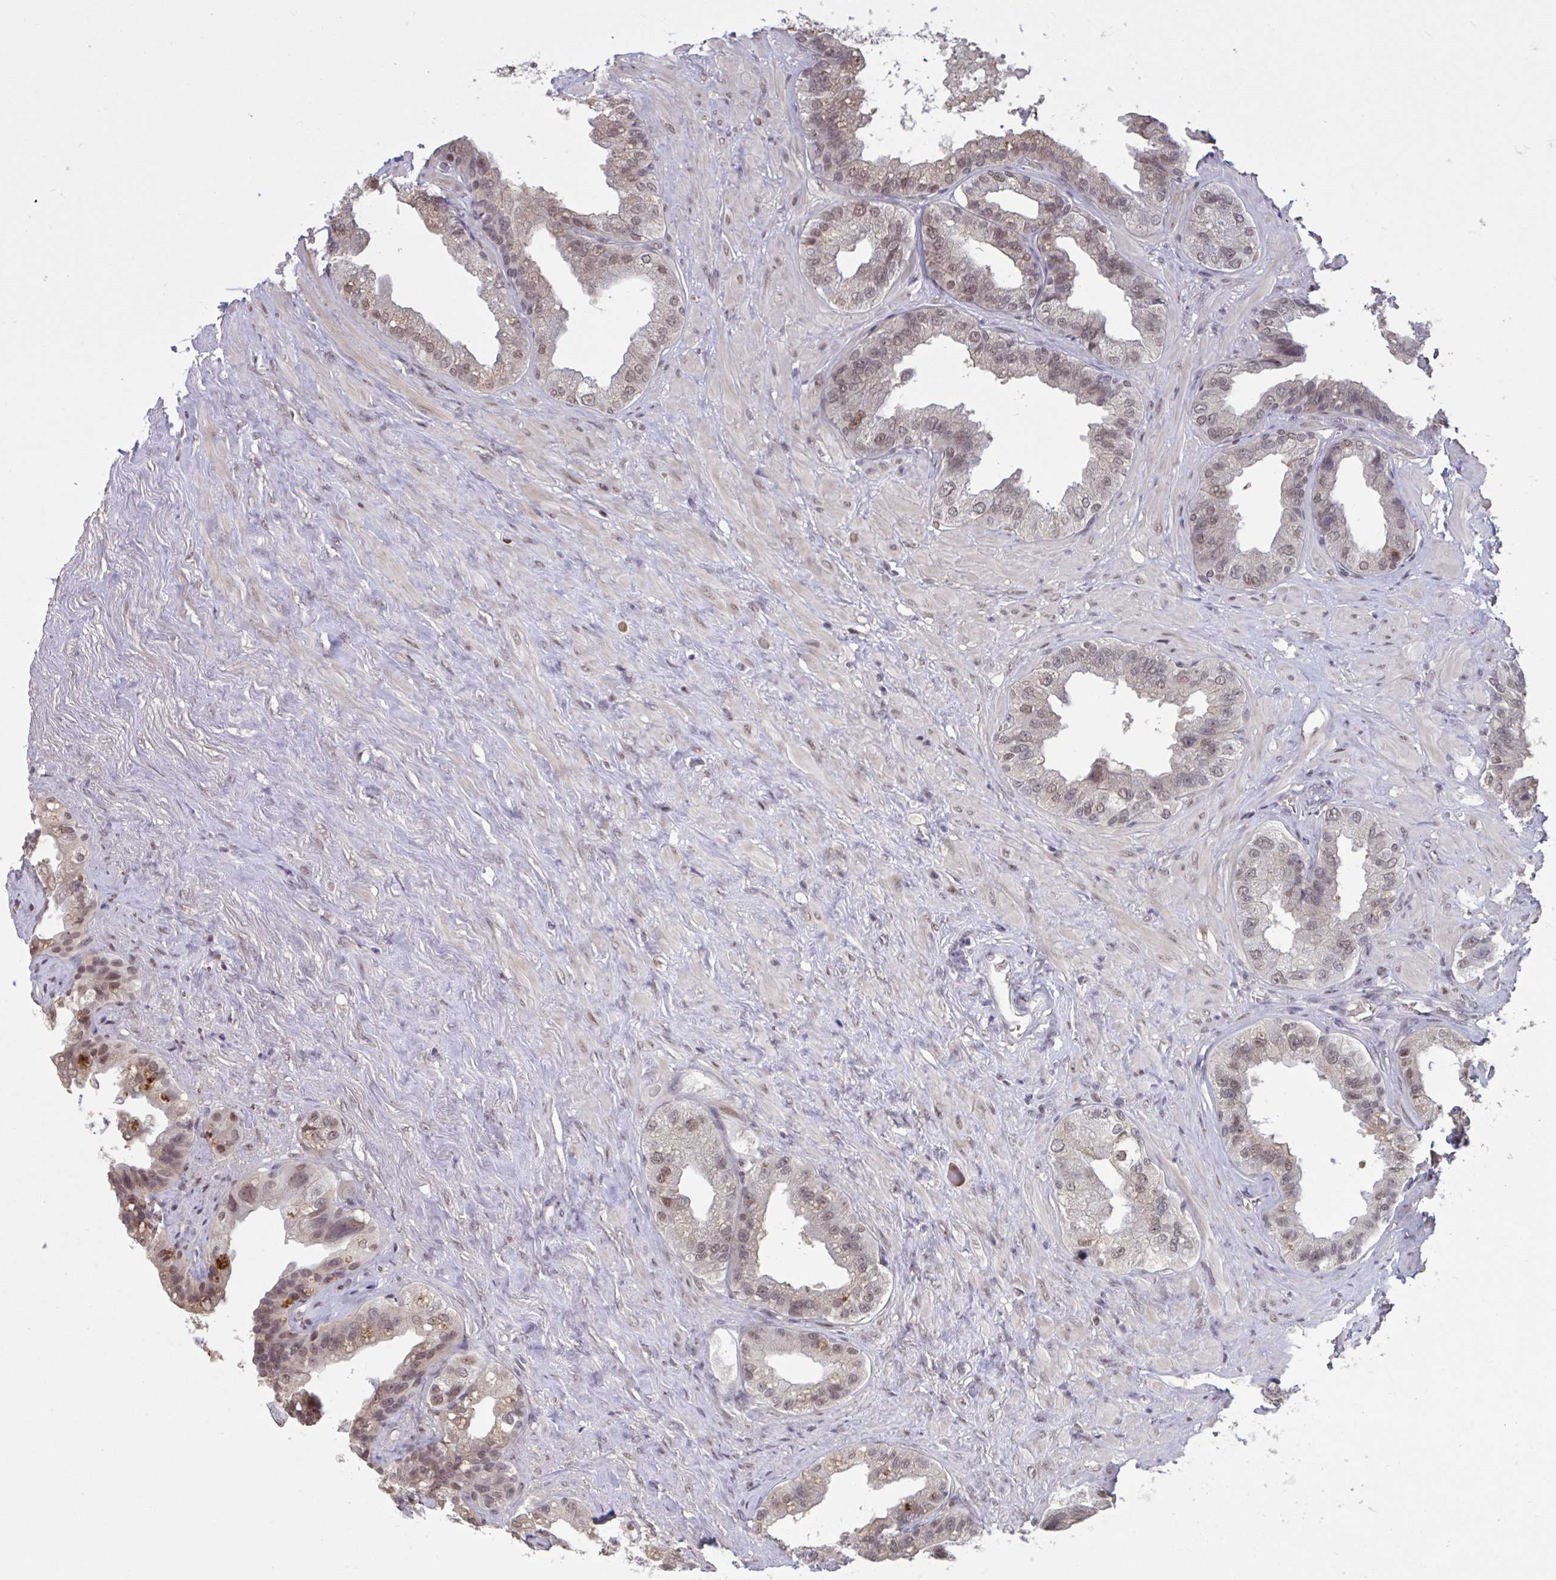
{"staining": {"intensity": "weak", "quantity": "25%-75%", "location": "nuclear"}, "tissue": "seminal vesicle", "cell_type": "Glandular cells", "image_type": "normal", "snomed": [{"axis": "morphology", "description": "Normal tissue, NOS"}, {"axis": "topography", "description": "Seminal veicle"}, {"axis": "topography", "description": "Peripheral nerve tissue"}], "caption": "Protein staining of normal seminal vesicle exhibits weak nuclear staining in about 25%-75% of glandular cells. Using DAB (brown) and hematoxylin (blue) stains, captured at high magnification using brightfield microscopy.", "gene": "ZNF414", "patient": {"sex": "male", "age": 76}}